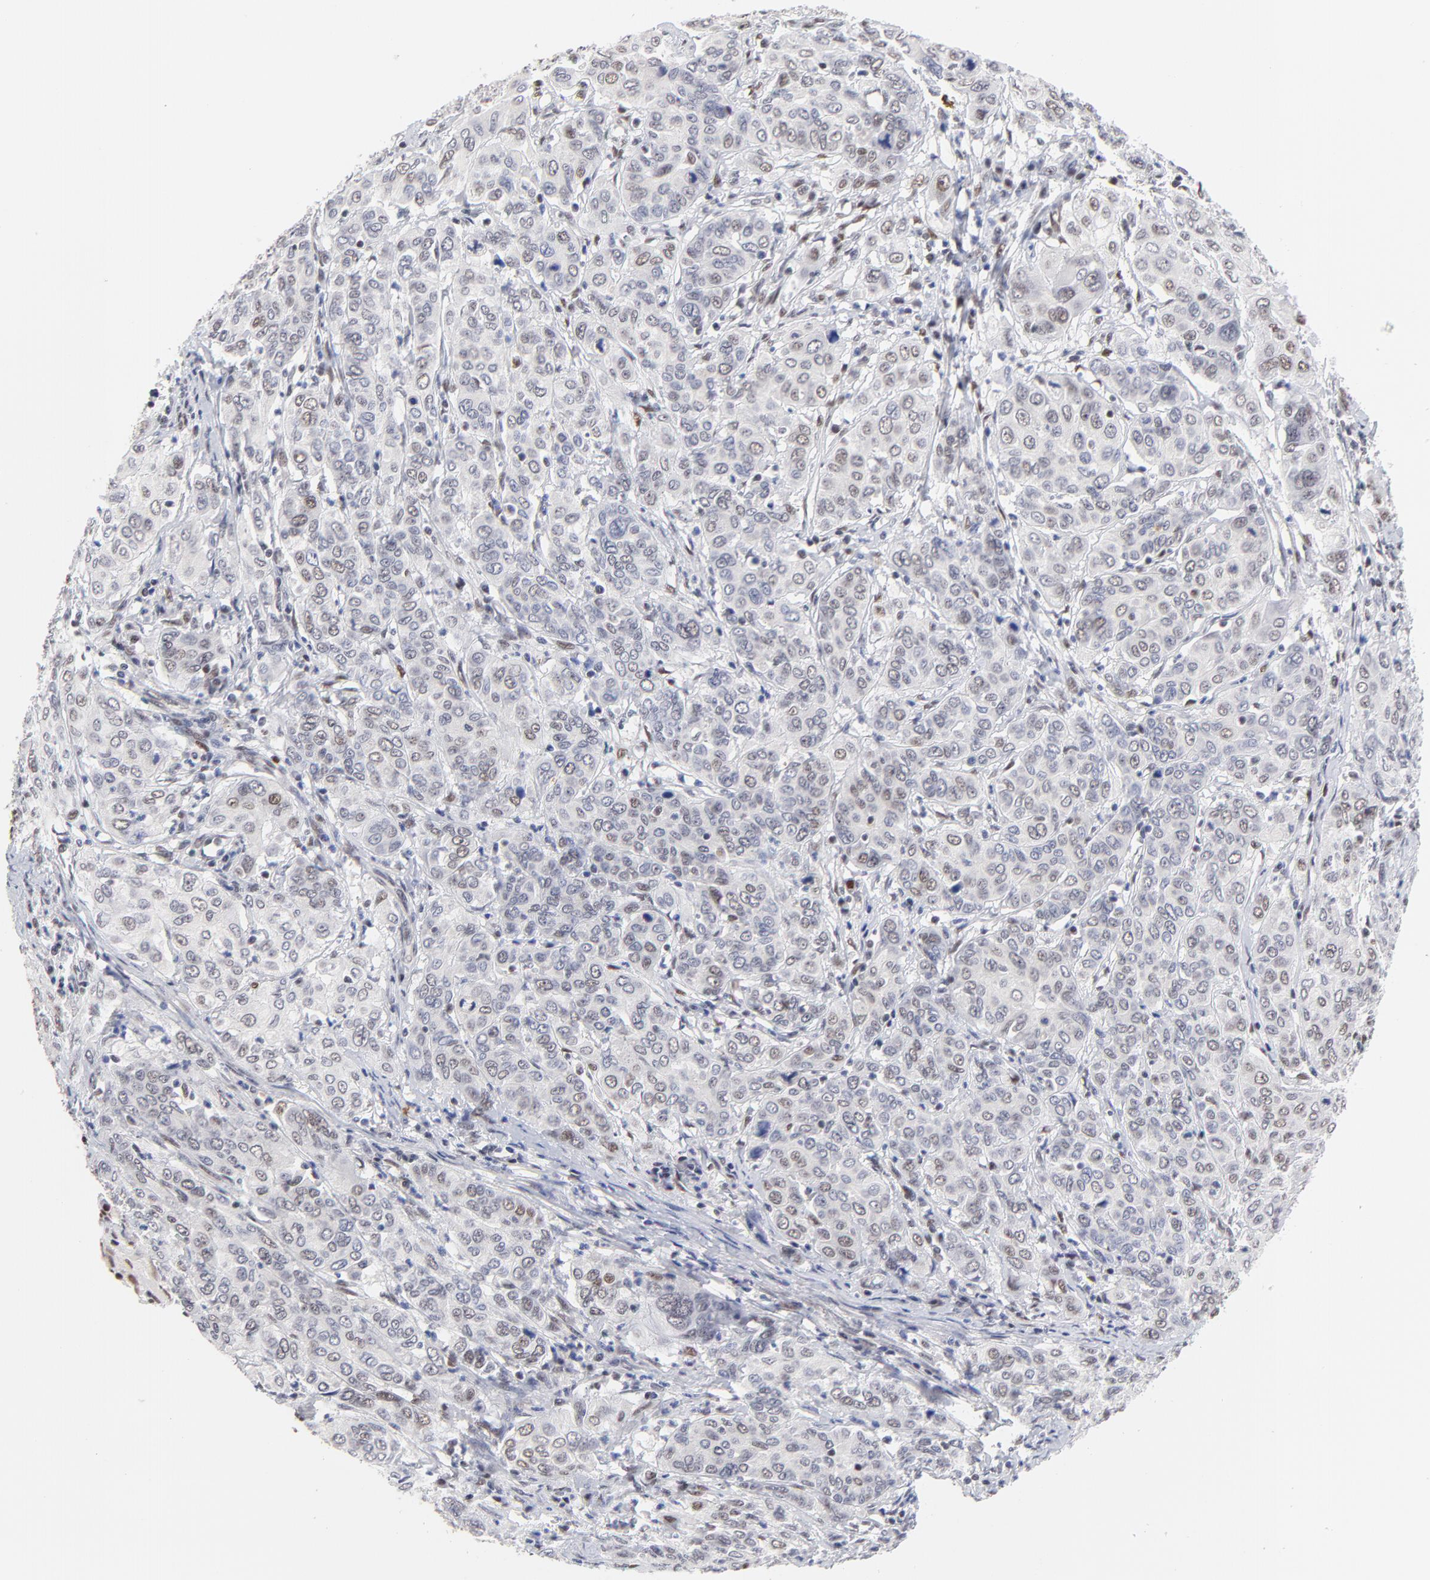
{"staining": {"intensity": "weak", "quantity": ">75%", "location": "nuclear"}, "tissue": "cervical cancer", "cell_type": "Tumor cells", "image_type": "cancer", "snomed": [{"axis": "morphology", "description": "Squamous cell carcinoma, NOS"}, {"axis": "topography", "description": "Cervix"}], "caption": "Immunohistochemical staining of squamous cell carcinoma (cervical) demonstrates weak nuclear protein expression in about >75% of tumor cells.", "gene": "OGFOD1", "patient": {"sex": "female", "age": 38}}